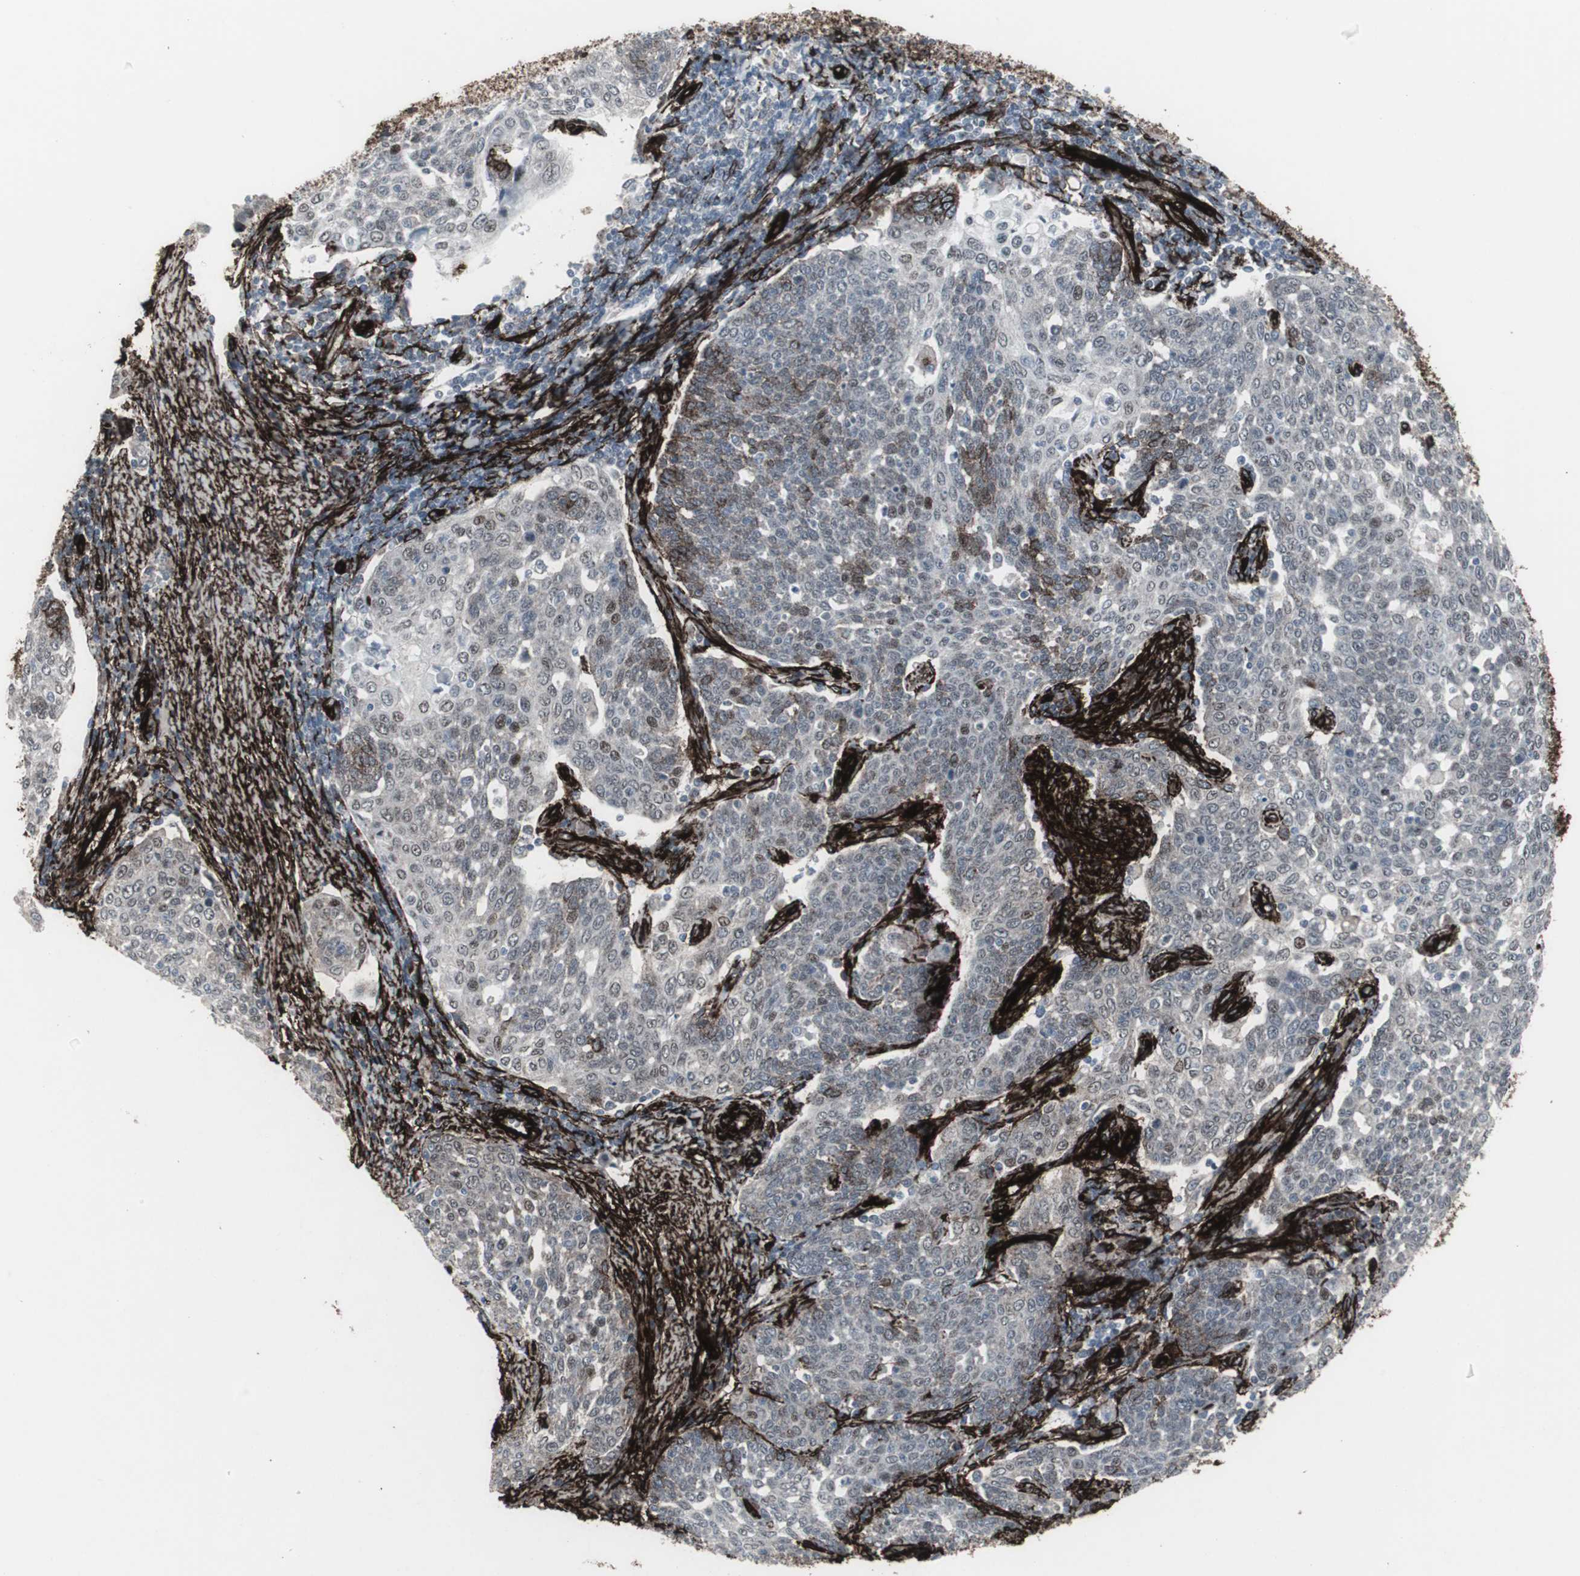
{"staining": {"intensity": "weak", "quantity": "<25%", "location": "nuclear"}, "tissue": "cervical cancer", "cell_type": "Tumor cells", "image_type": "cancer", "snomed": [{"axis": "morphology", "description": "Squamous cell carcinoma, NOS"}, {"axis": "topography", "description": "Cervix"}], "caption": "Immunohistochemistry (IHC) image of neoplastic tissue: cervical squamous cell carcinoma stained with DAB exhibits no significant protein positivity in tumor cells. (Stains: DAB (3,3'-diaminobenzidine) IHC with hematoxylin counter stain, Microscopy: brightfield microscopy at high magnification).", "gene": "PDGFA", "patient": {"sex": "female", "age": 34}}